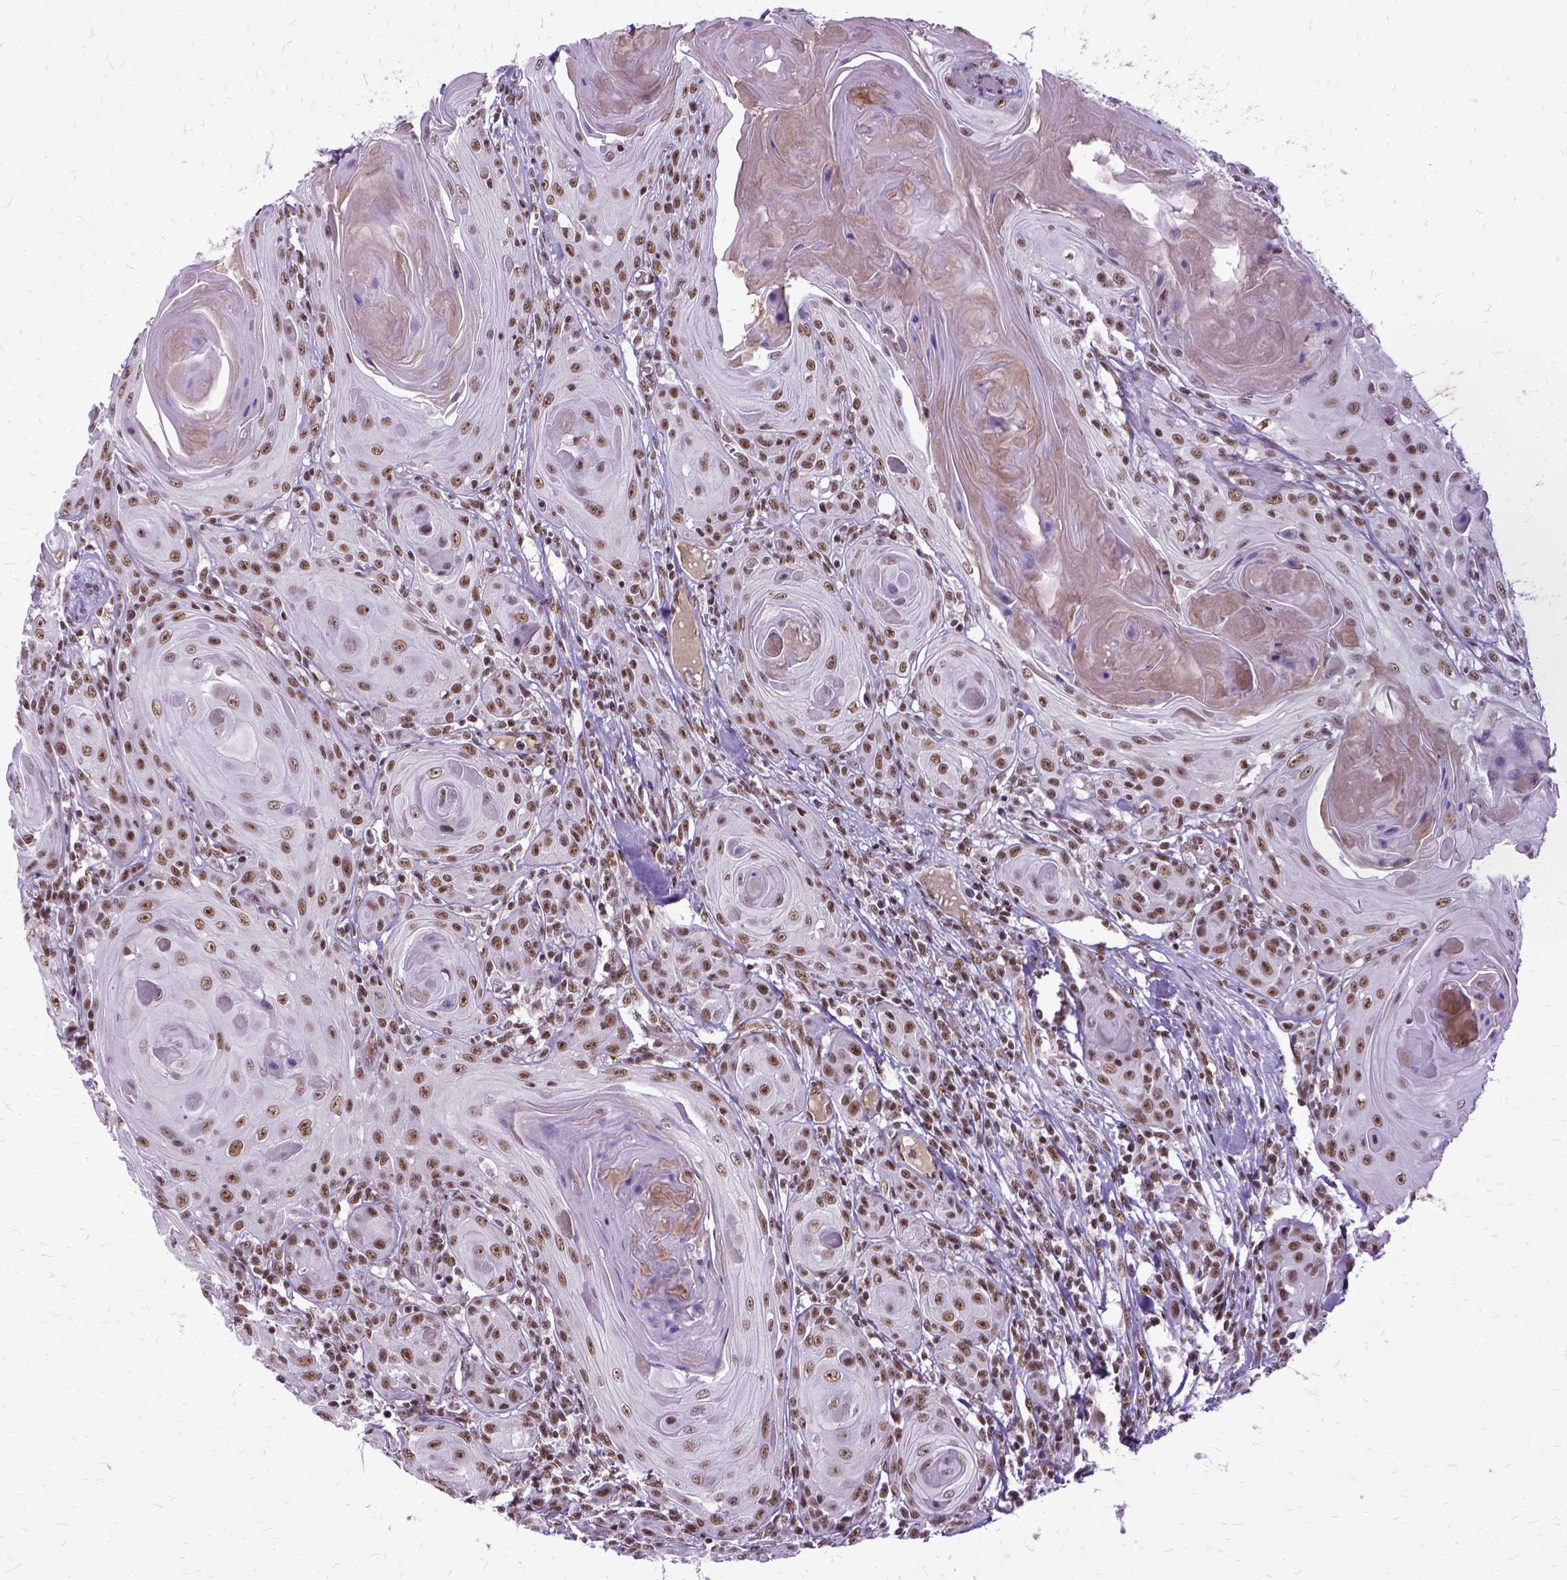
{"staining": {"intensity": "moderate", "quantity": ">75%", "location": "nuclear"}, "tissue": "head and neck cancer", "cell_type": "Tumor cells", "image_type": "cancer", "snomed": [{"axis": "morphology", "description": "Squamous cell carcinoma, NOS"}, {"axis": "topography", "description": "Head-Neck"}], "caption": "The photomicrograph exhibits staining of head and neck cancer (squamous cell carcinoma), revealing moderate nuclear protein positivity (brown color) within tumor cells. (Brightfield microscopy of DAB IHC at high magnification).", "gene": "SETD1A", "patient": {"sex": "female", "age": 80}}